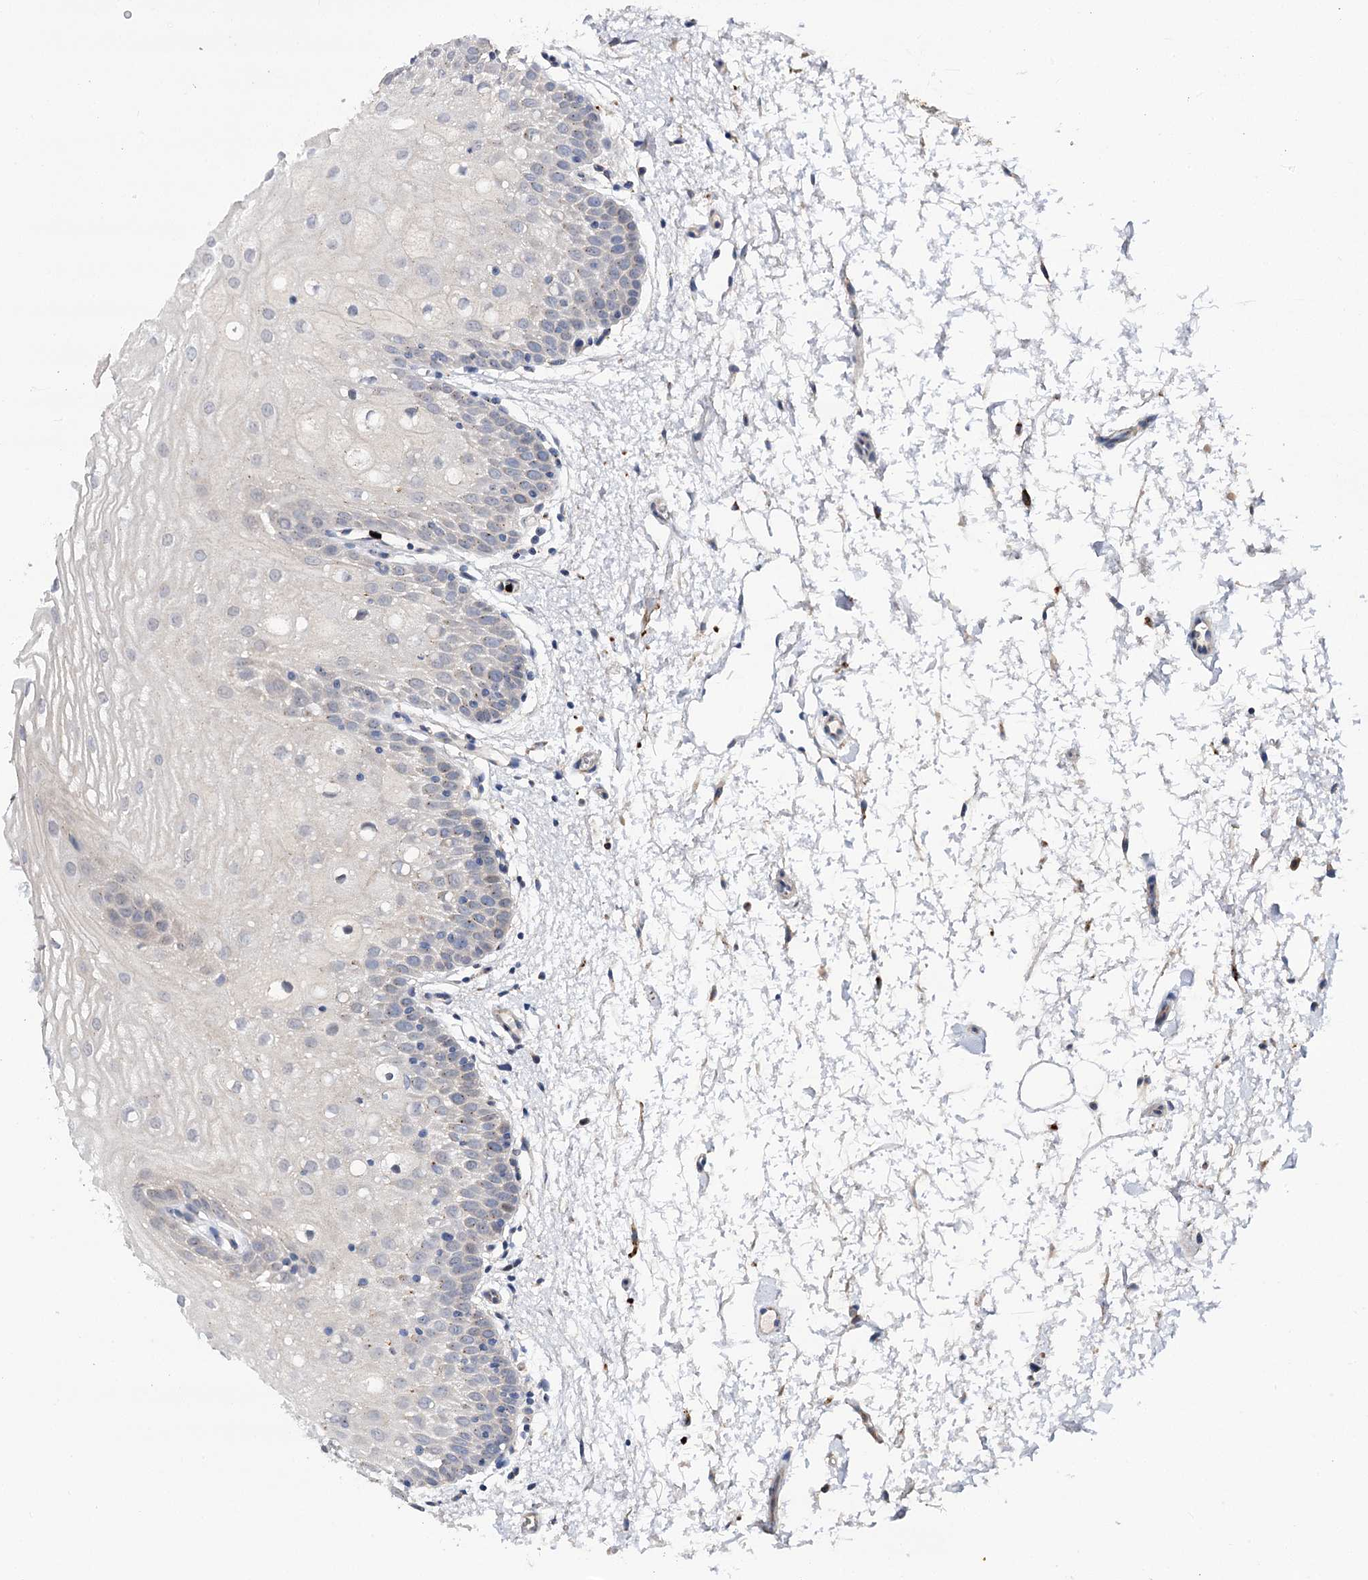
{"staining": {"intensity": "negative", "quantity": "none", "location": "none"}, "tissue": "oral mucosa", "cell_type": "Squamous epithelial cells", "image_type": "normal", "snomed": [{"axis": "morphology", "description": "Normal tissue, NOS"}, {"axis": "topography", "description": "Oral tissue"}, {"axis": "topography", "description": "Tounge, NOS"}], "caption": "Immunohistochemistry photomicrograph of normal oral mucosa: oral mucosa stained with DAB (3,3'-diaminobenzidine) shows no significant protein staining in squamous epithelial cells. (DAB (3,3'-diaminobenzidine) immunohistochemistry with hematoxylin counter stain).", "gene": "MINDY3", "patient": {"sex": "female", "age": 73}}